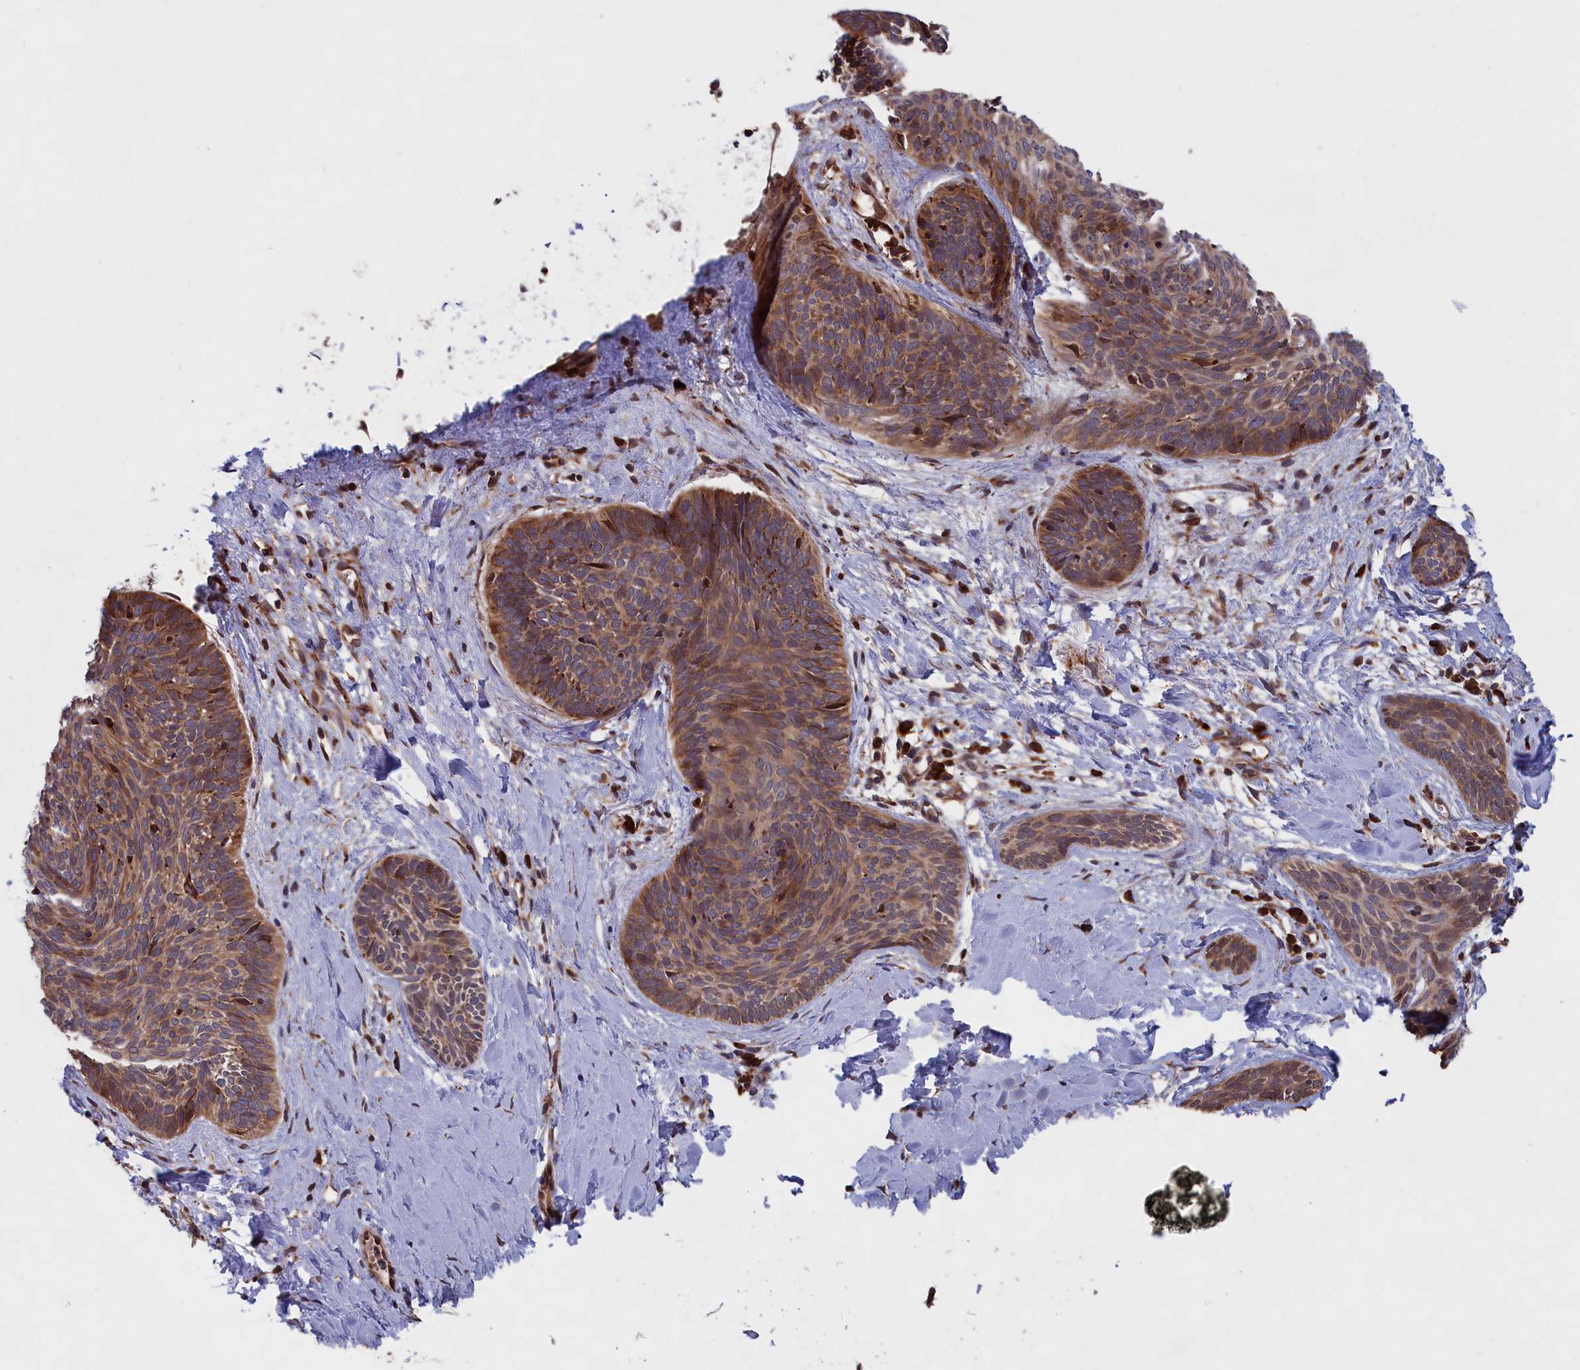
{"staining": {"intensity": "moderate", "quantity": ">75%", "location": "cytoplasmic/membranous"}, "tissue": "skin cancer", "cell_type": "Tumor cells", "image_type": "cancer", "snomed": [{"axis": "morphology", "description": "Basal cell carcinoma"}, {"axis": "topography", "description": "Skin"}], "caption": "High-power microscopy captured an immunohistochemistry histopathology image of skin basal cell carcinoma, revealing moderate cytoplasmic/membranous expression in approximately >75% of tumor cells.", "gene": "PLA2G4C", "patient": {"sex": "female", "age": 81}}